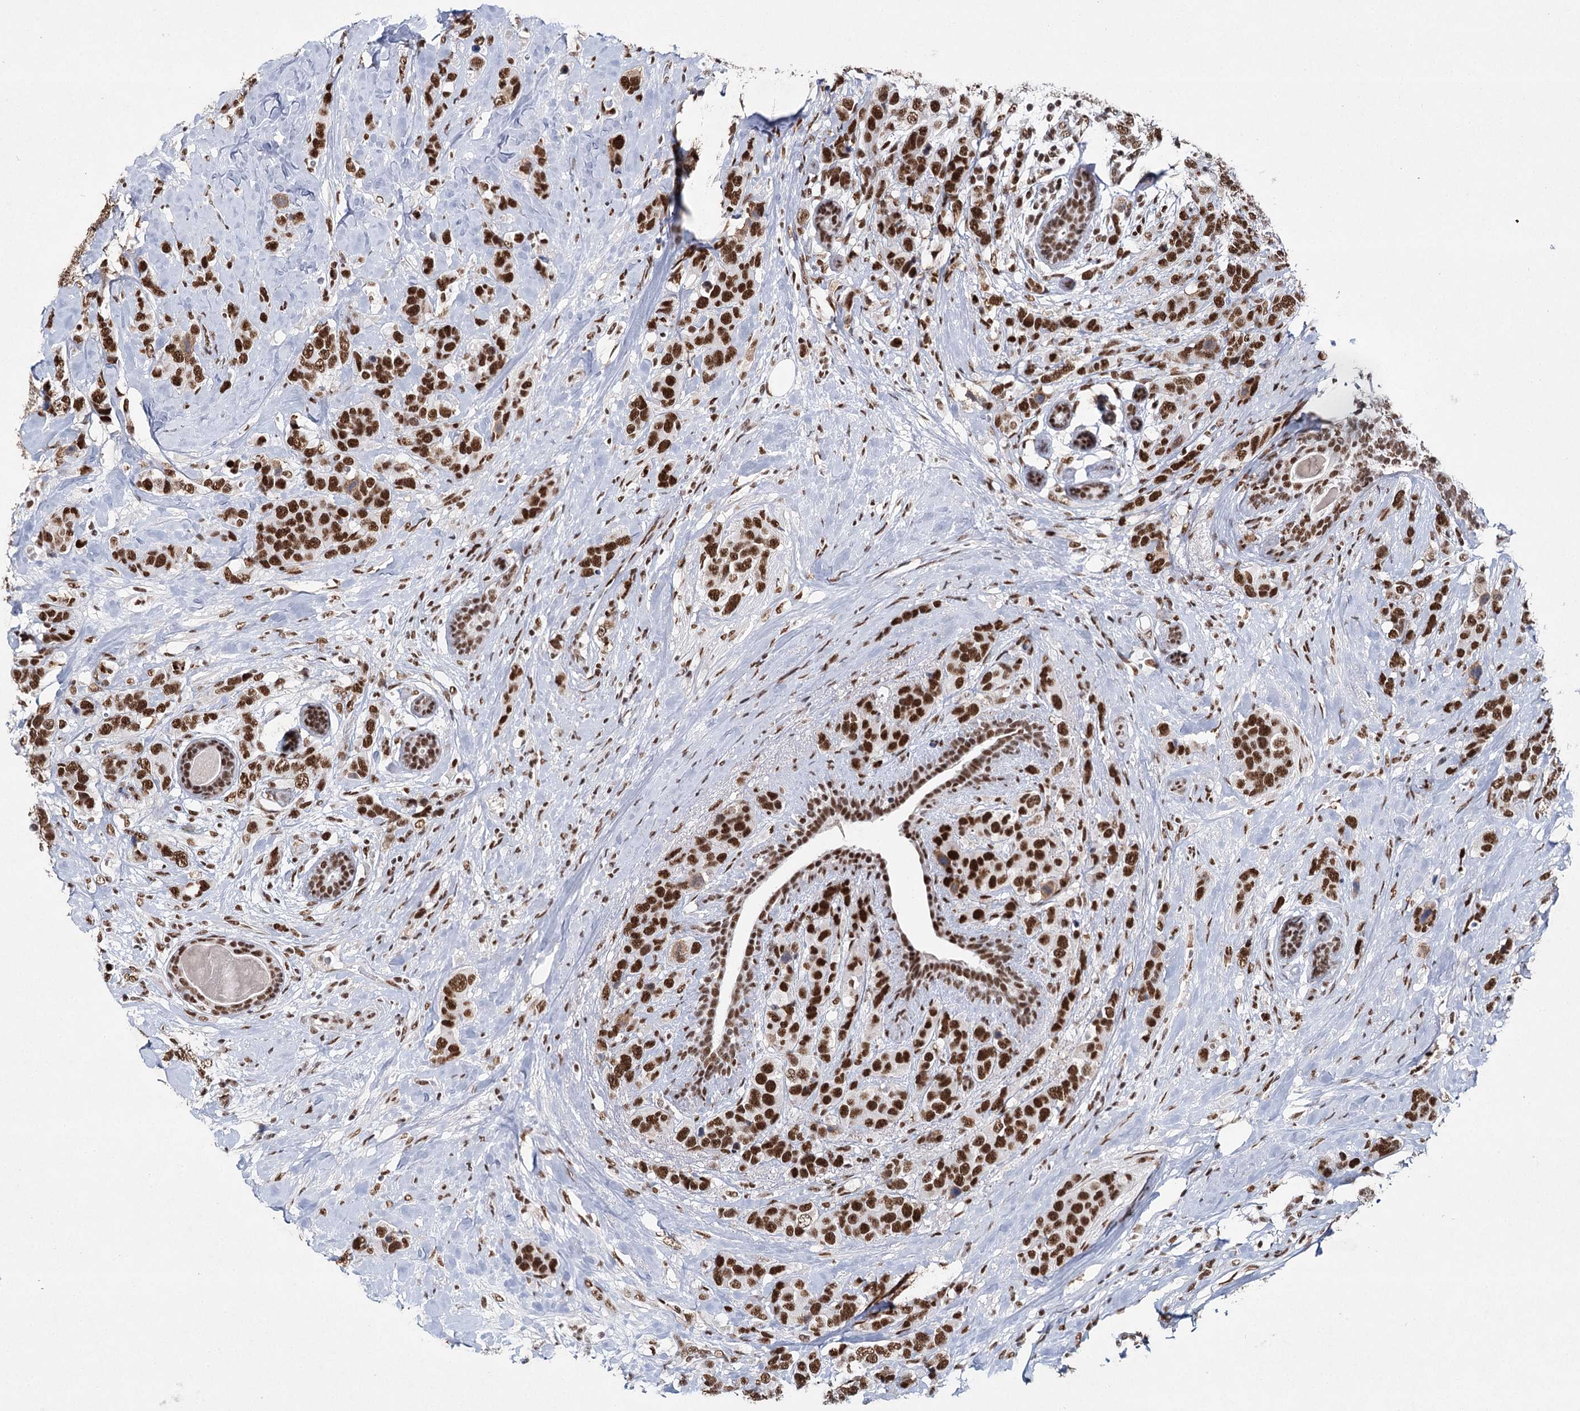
{"staining": {"intensity": "strong", "quantity": ">75%", "location": "nuclear"}, "tissue": "breast cancer", "cell_type": "Tumor cells", "image_type": "cancer", "snomed": [{"axis": "morphology", "description": "Lobular carcinoma"}, {"axis": "topography", "description": "Breast"}], "caption": "Strong nuclear positivity for a protein is identified in about >75% of tumor cells of breast lobular carcinoma using immunohistochemistry.", "gene": "SCAF8", "patient": {"sex": "female", "age": 59}}